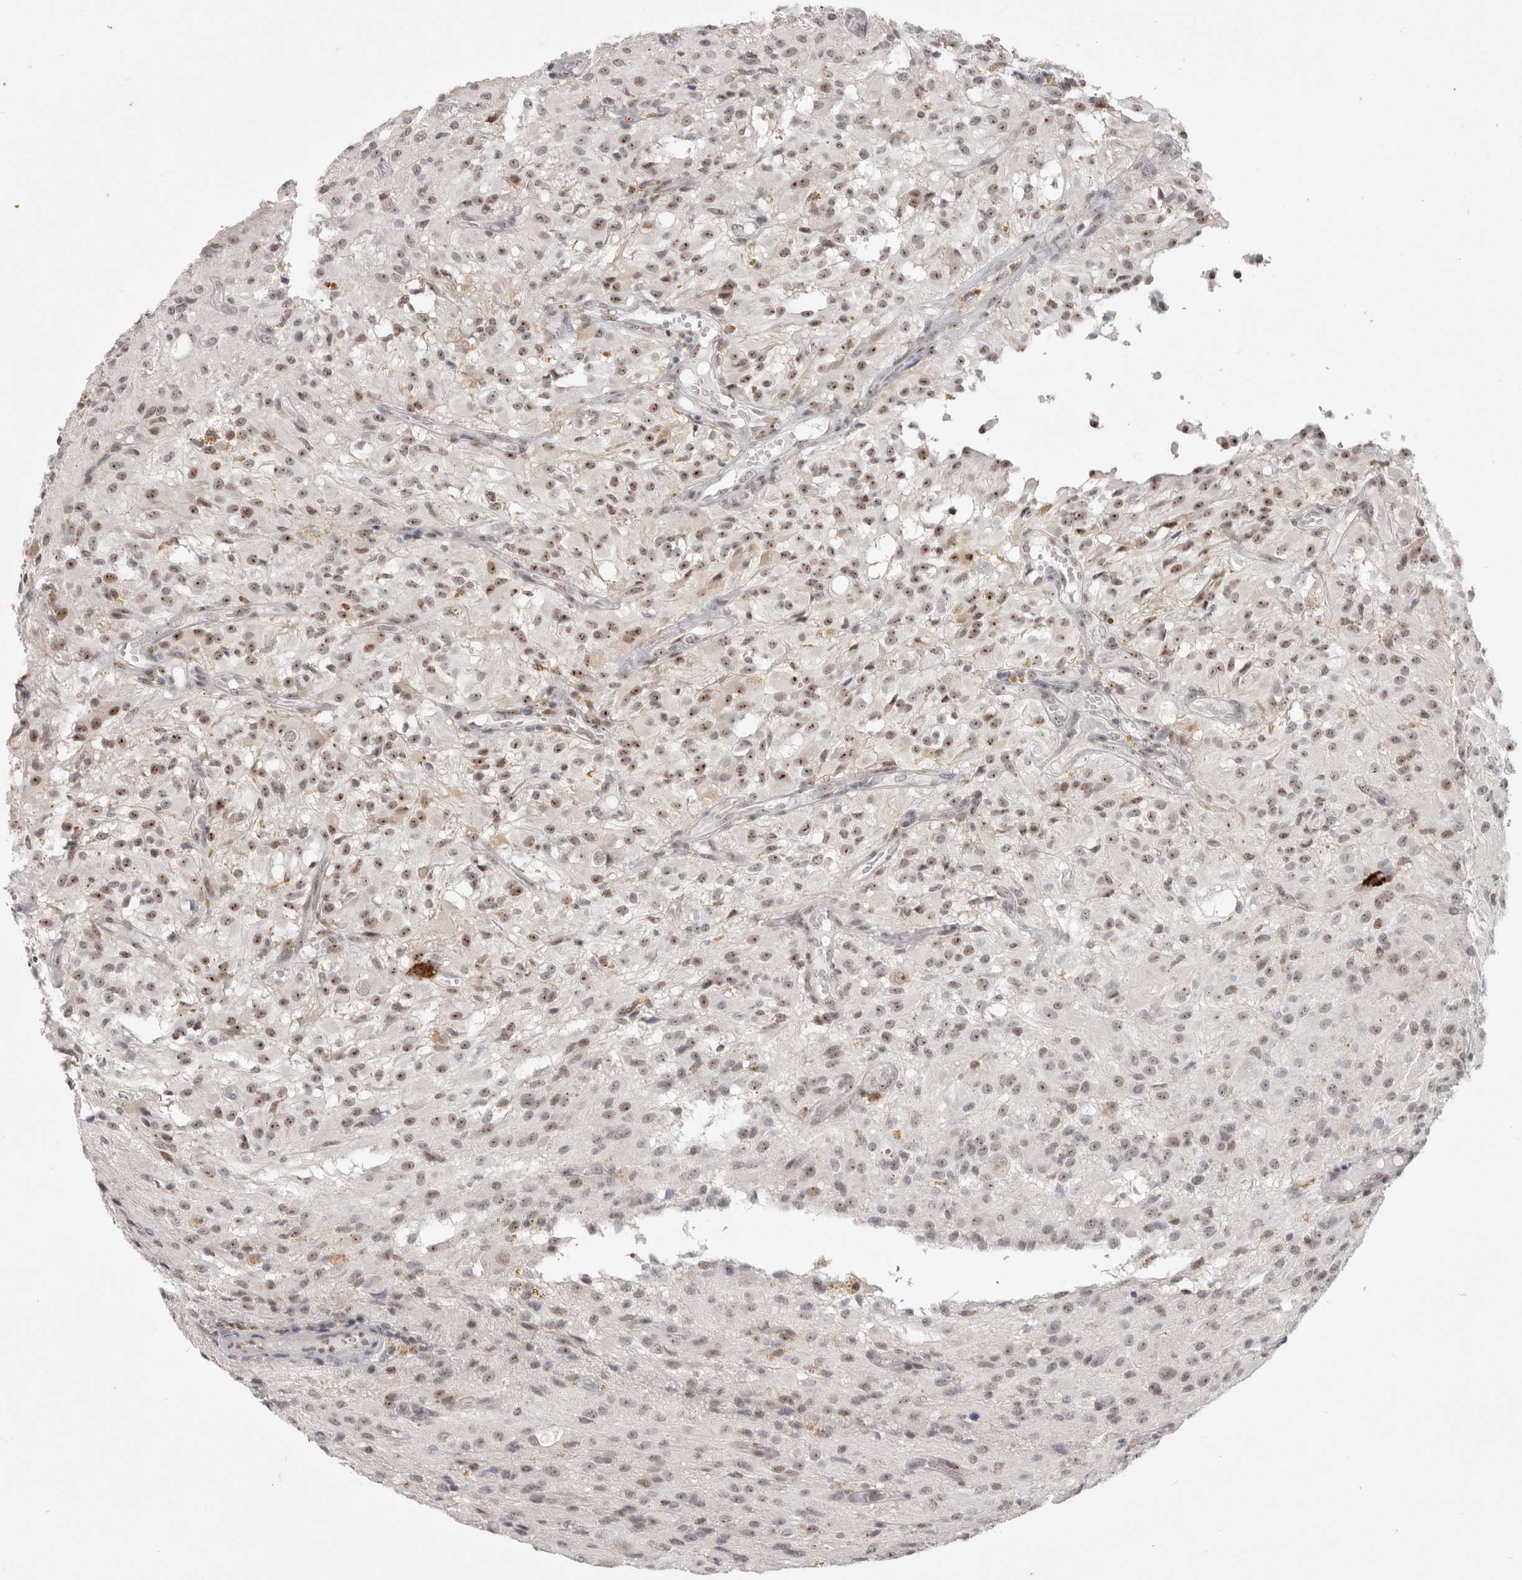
{"staining": {"intensity": "weak", "quantity": ">75%", "location": "nuclear"}, "tissue": "glioma", "cell_type": "Tumor cells", "image_type": "cancer", "snomed": [{"axis": "morphology", "description": "Glioma, malignant, High grade"}, {"axis": "topography", "description": "Brain"}], "caption": "Malignant glioma (high-grade) stained with a brown dye reveals weak nuclear positive expression in approximately >75% of tumor cells.", "gene": "SENP6", "patient": {"sex": "female", "age": 59}}